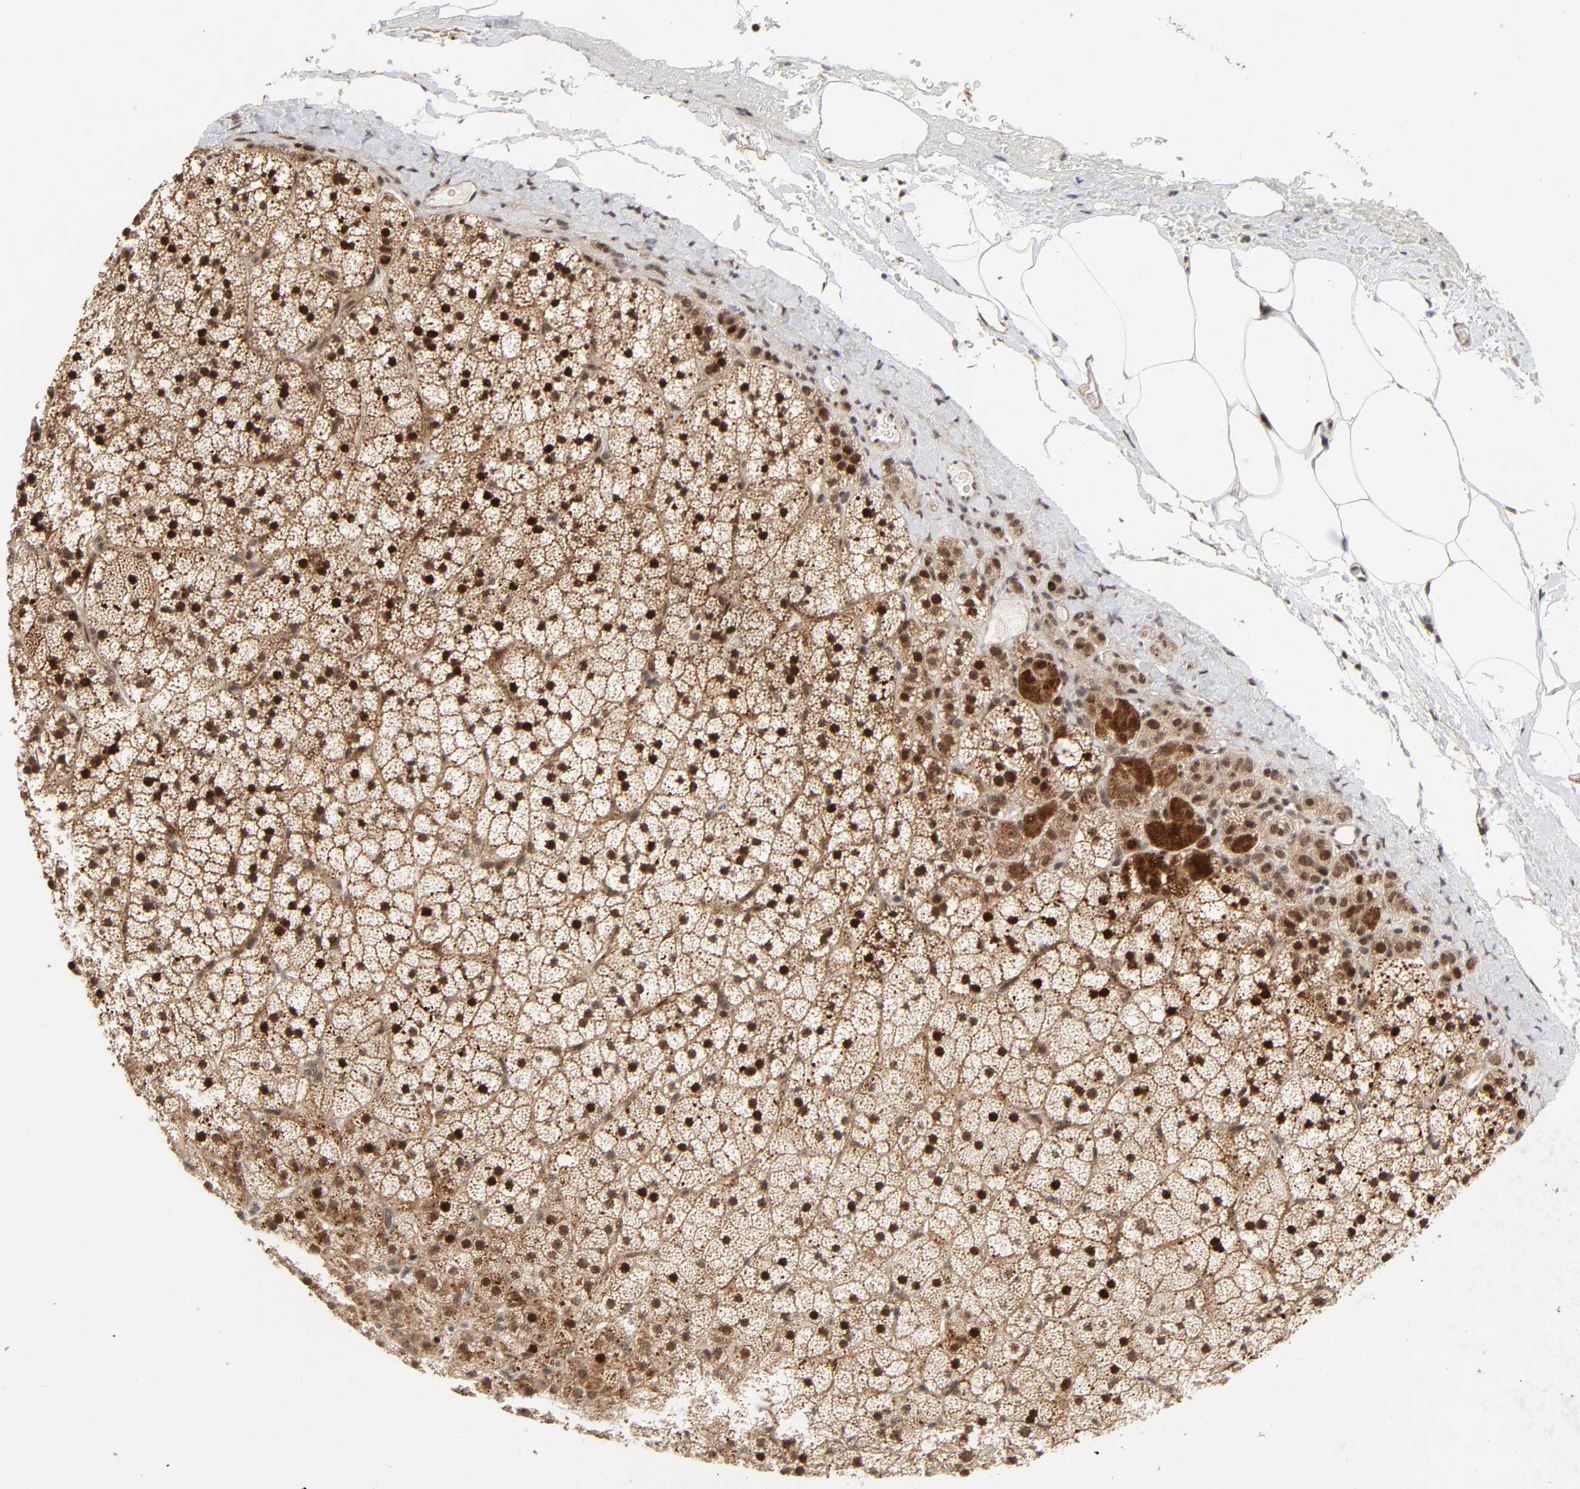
{"staining": {"intensity": "strong", "quantity": ">75%", "location": "cytoplasmic/membranous,nuclear"}, "tissue": "adrenal gland", "cell_type": "Glandular cells", "image_type": "normal", "snomed": [{"axis": "morphology", "description": "Normal tissue, NOS"}, {"axis": "topography", "description": "Adrenal gland"}], "caption": "Brown immunohistochemical staining in unremarkable adrenal gland shows strong cytoplasmic/membranous,nuclear expression in approximately >75% of glandular cells.", "gene": "ZKSCAN8", "patient": {"sex": "male", "age": 35}}